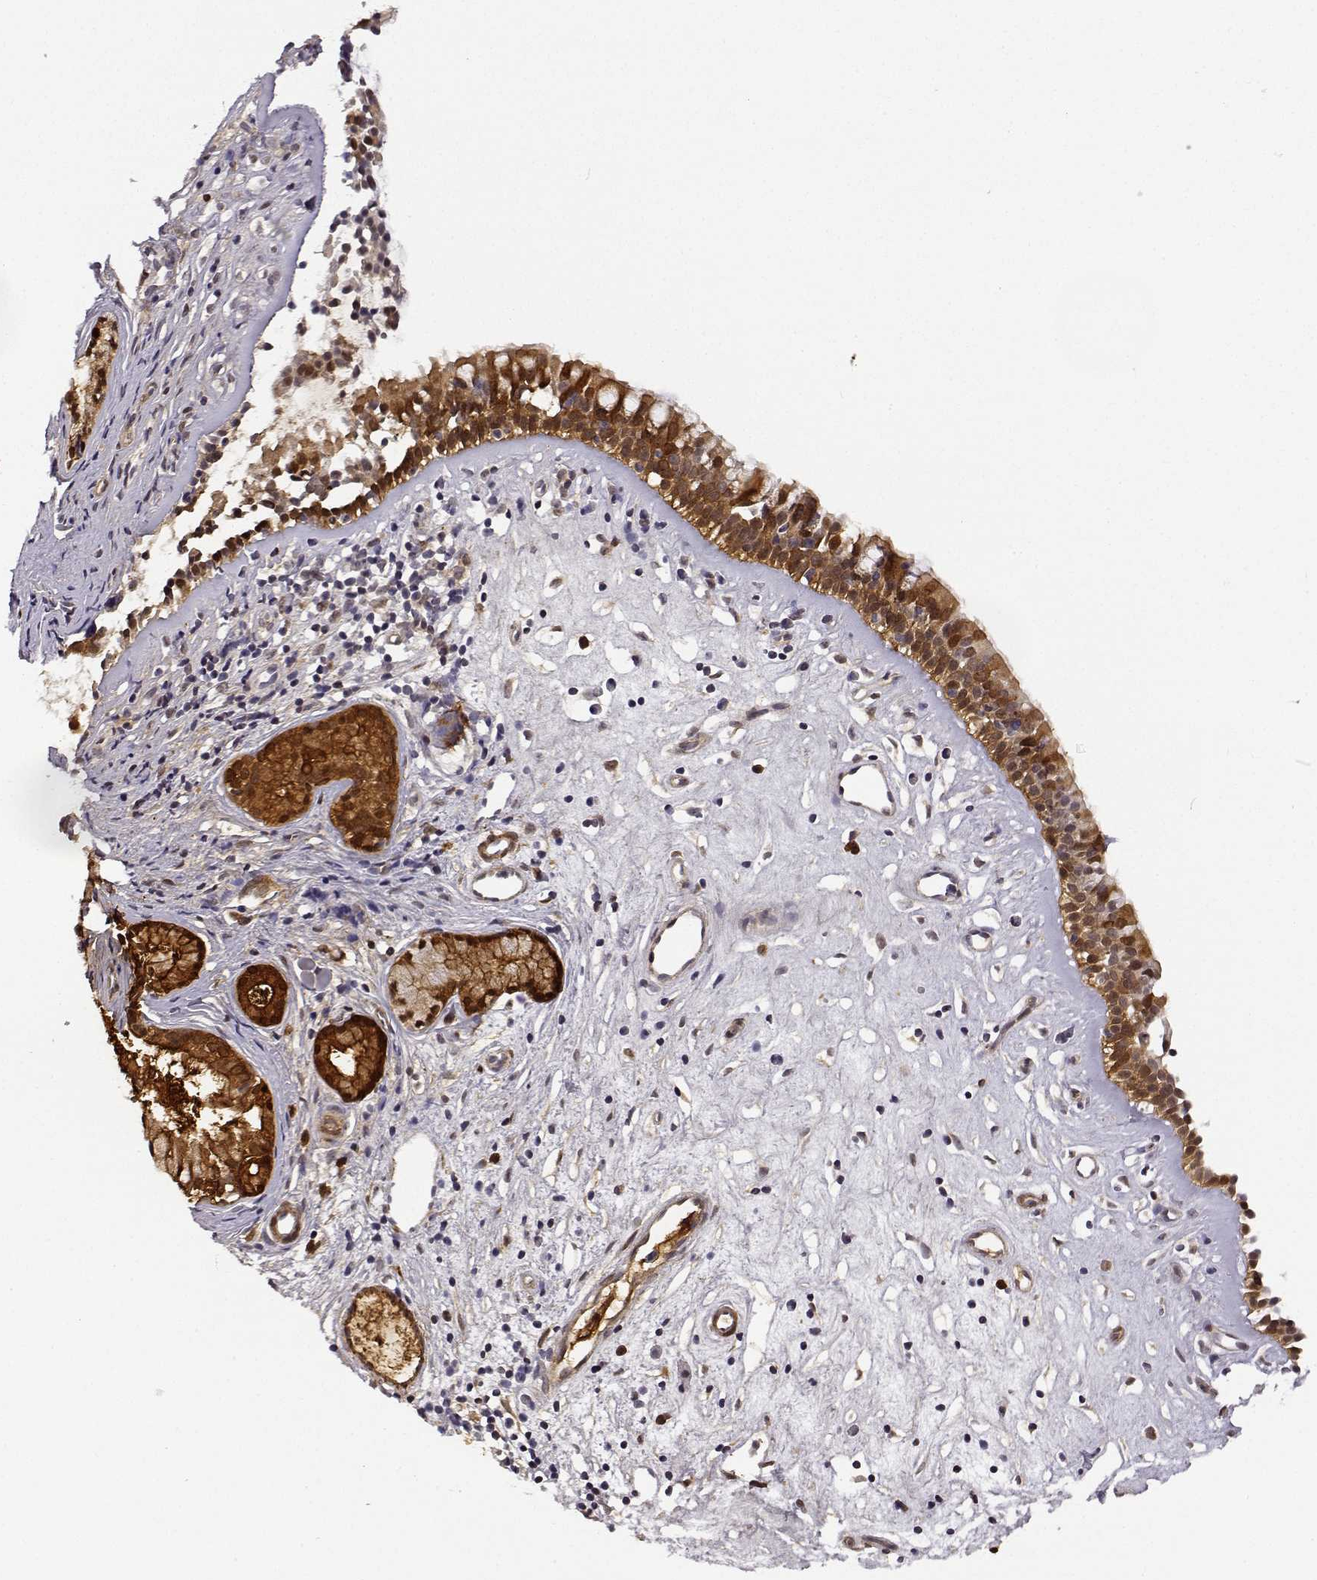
{"staining": {"intensity": "strong", "quantity": ">75%", "location": "cytoplasmic/membranous"}, "tissue": "nasopharynx", "cell_type": "Respiratory epithelial cells", "image_type": "normal", "snomed": [{"axis": "morphology", "description": "Normal tissue, NOS"}, {"axis": "topography", "description": "Nasopharynx"}], "caption": "Immunohistochemistry staining of unremarkable nasopharynx, which shows high levels of strong cytoplasmic/membranous expression in approximately >75% of respiratory epithelial cells indicating strong cytoplasmic/membranous protein positivity. The staining was performed using DAB (3,3'-diaminobenzidine) (brown) for protein detection and nuclei were counterstained in hematoxylin (blue).", "gene": "PHGDH", "patient": {"sex": "female", "age": 52}}